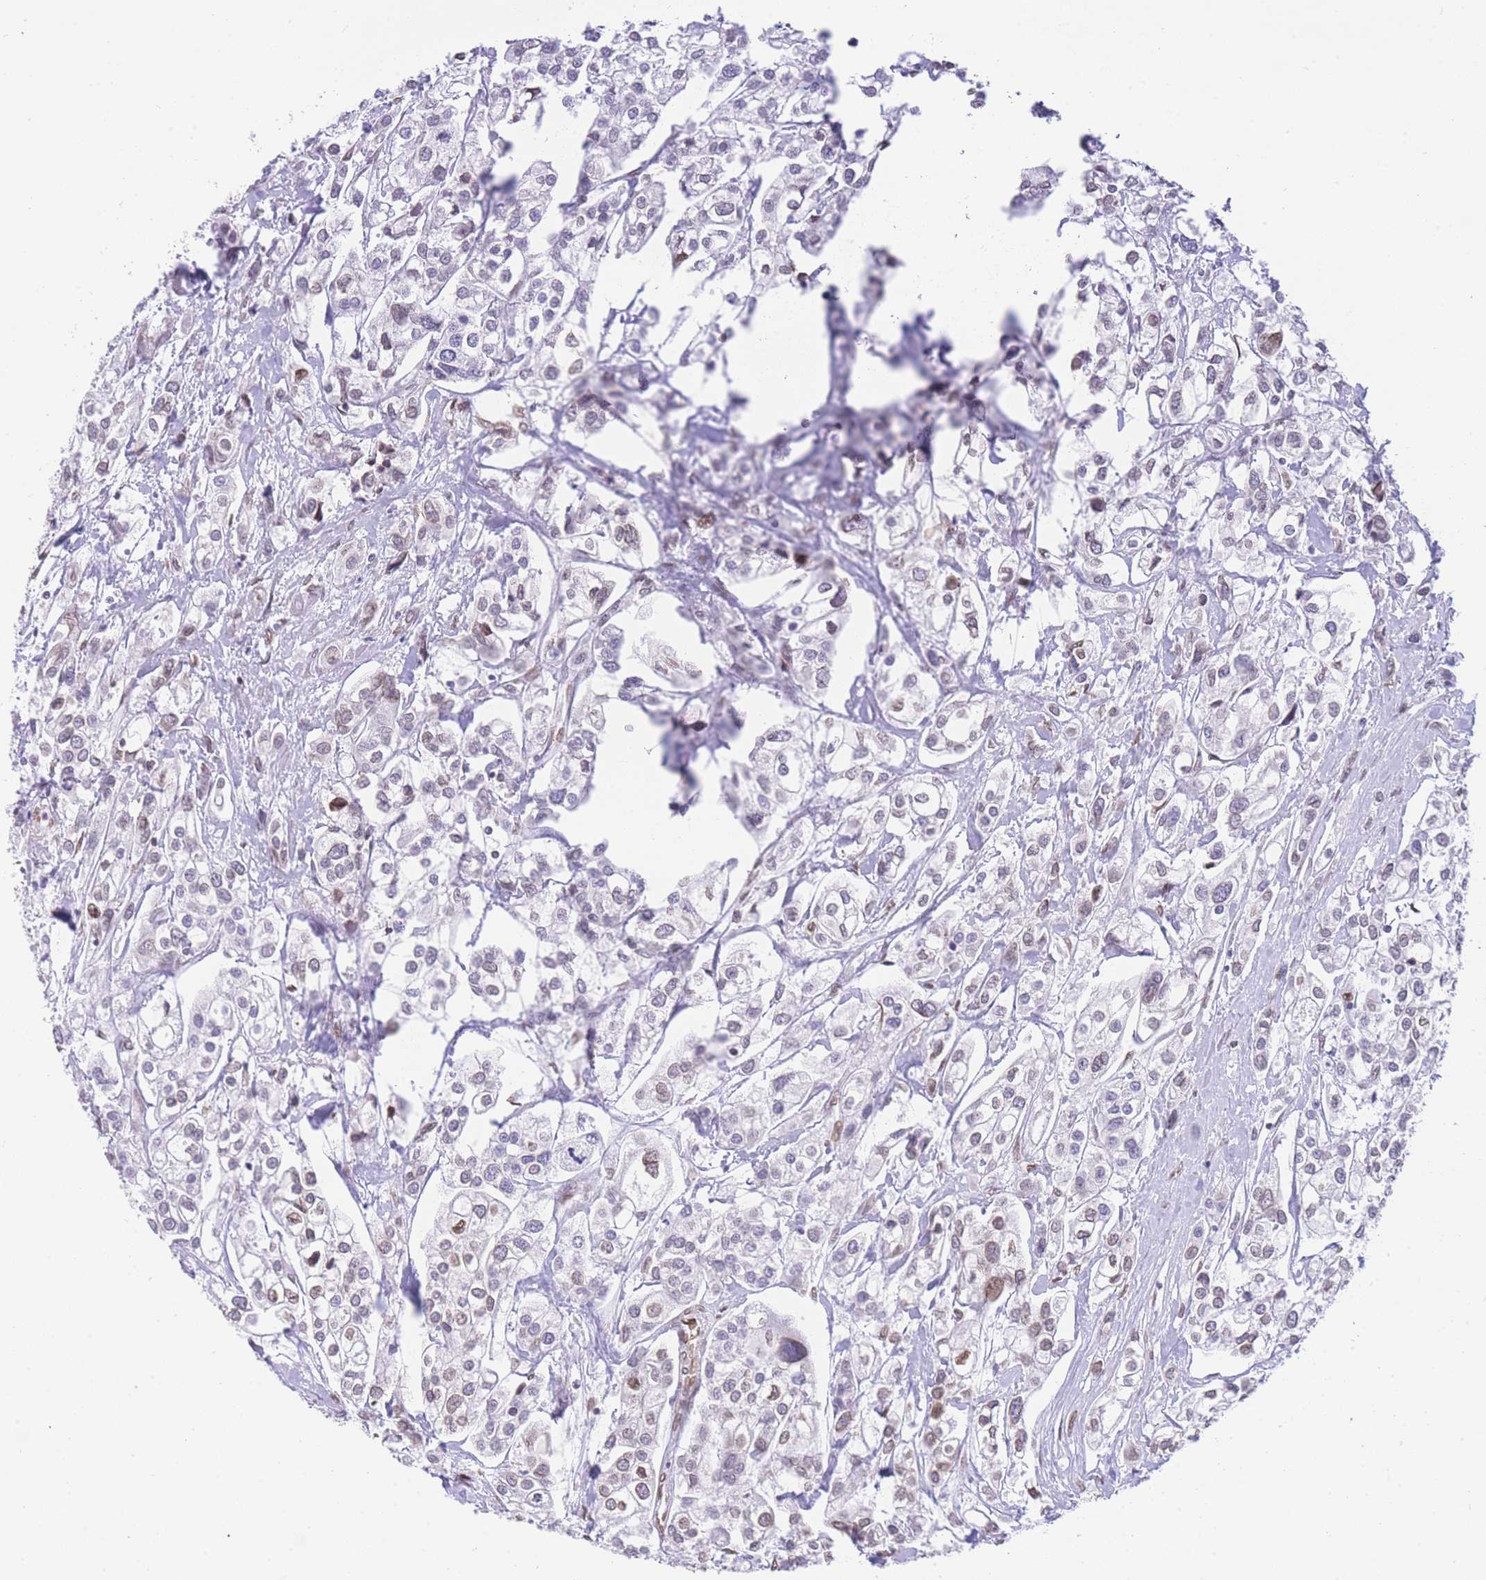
{"staining": {"intensity": "weak", "quantity": "25%-75%", "location": "cytoplasmic/membranous,nuclear"}, "tissue": "urothelial cancer", "cell_type": "Tumor cells", "image_type": "cancer", "snomed": [{"axis": "morphology", "description": "Urothelial carcinoma, High grade"}, {"axis": "topography", "description": "Urinary bladder"}], "caption": "Brown immunohistochemical staining in human urothelial cancer displays weak cytoplasmic/membranous and nuclear staining in approximately 25%-75% of tumor cells.", "gene": "OR10AD1", "patient": {"sex": "male", "age": 67}}